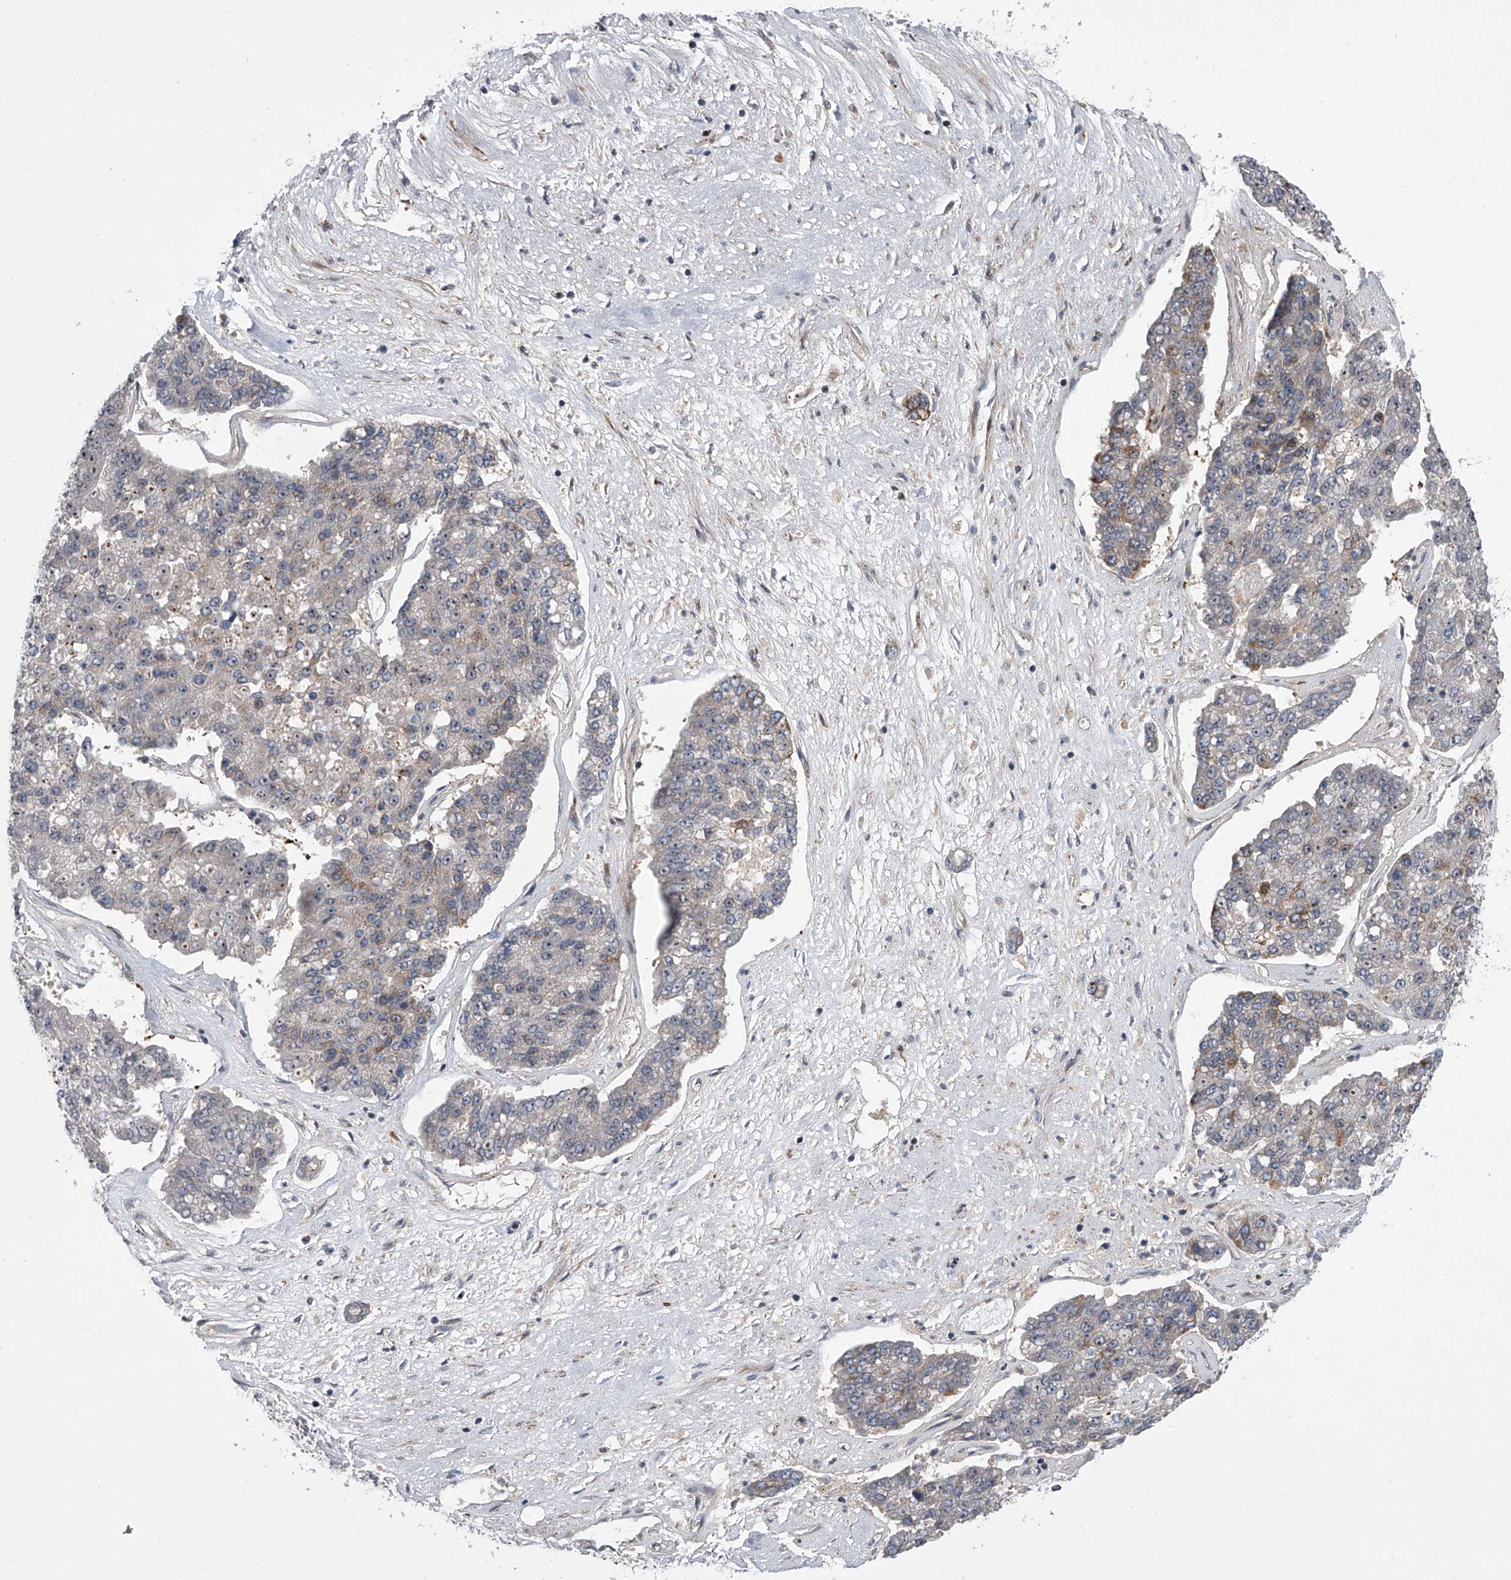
{"staining": {"intensity": "negative", "quantity": "none", "location": "none"}, "tissue": "pancreatic cancer", "cell_type": "Tumor cells", "image_type": "cancer", "snomed": [{"axis": "morphology", "description": "Adenocarcinoma, NOS"}, {"axis": "topography", "description": "Pancreas"}], "caption": "Tumor cells show no significant protein staining in pancreatic cancer (adenocarcinoma).", "gene": "DLGAP2", "patient": {"sex": "male", "age": 50}}